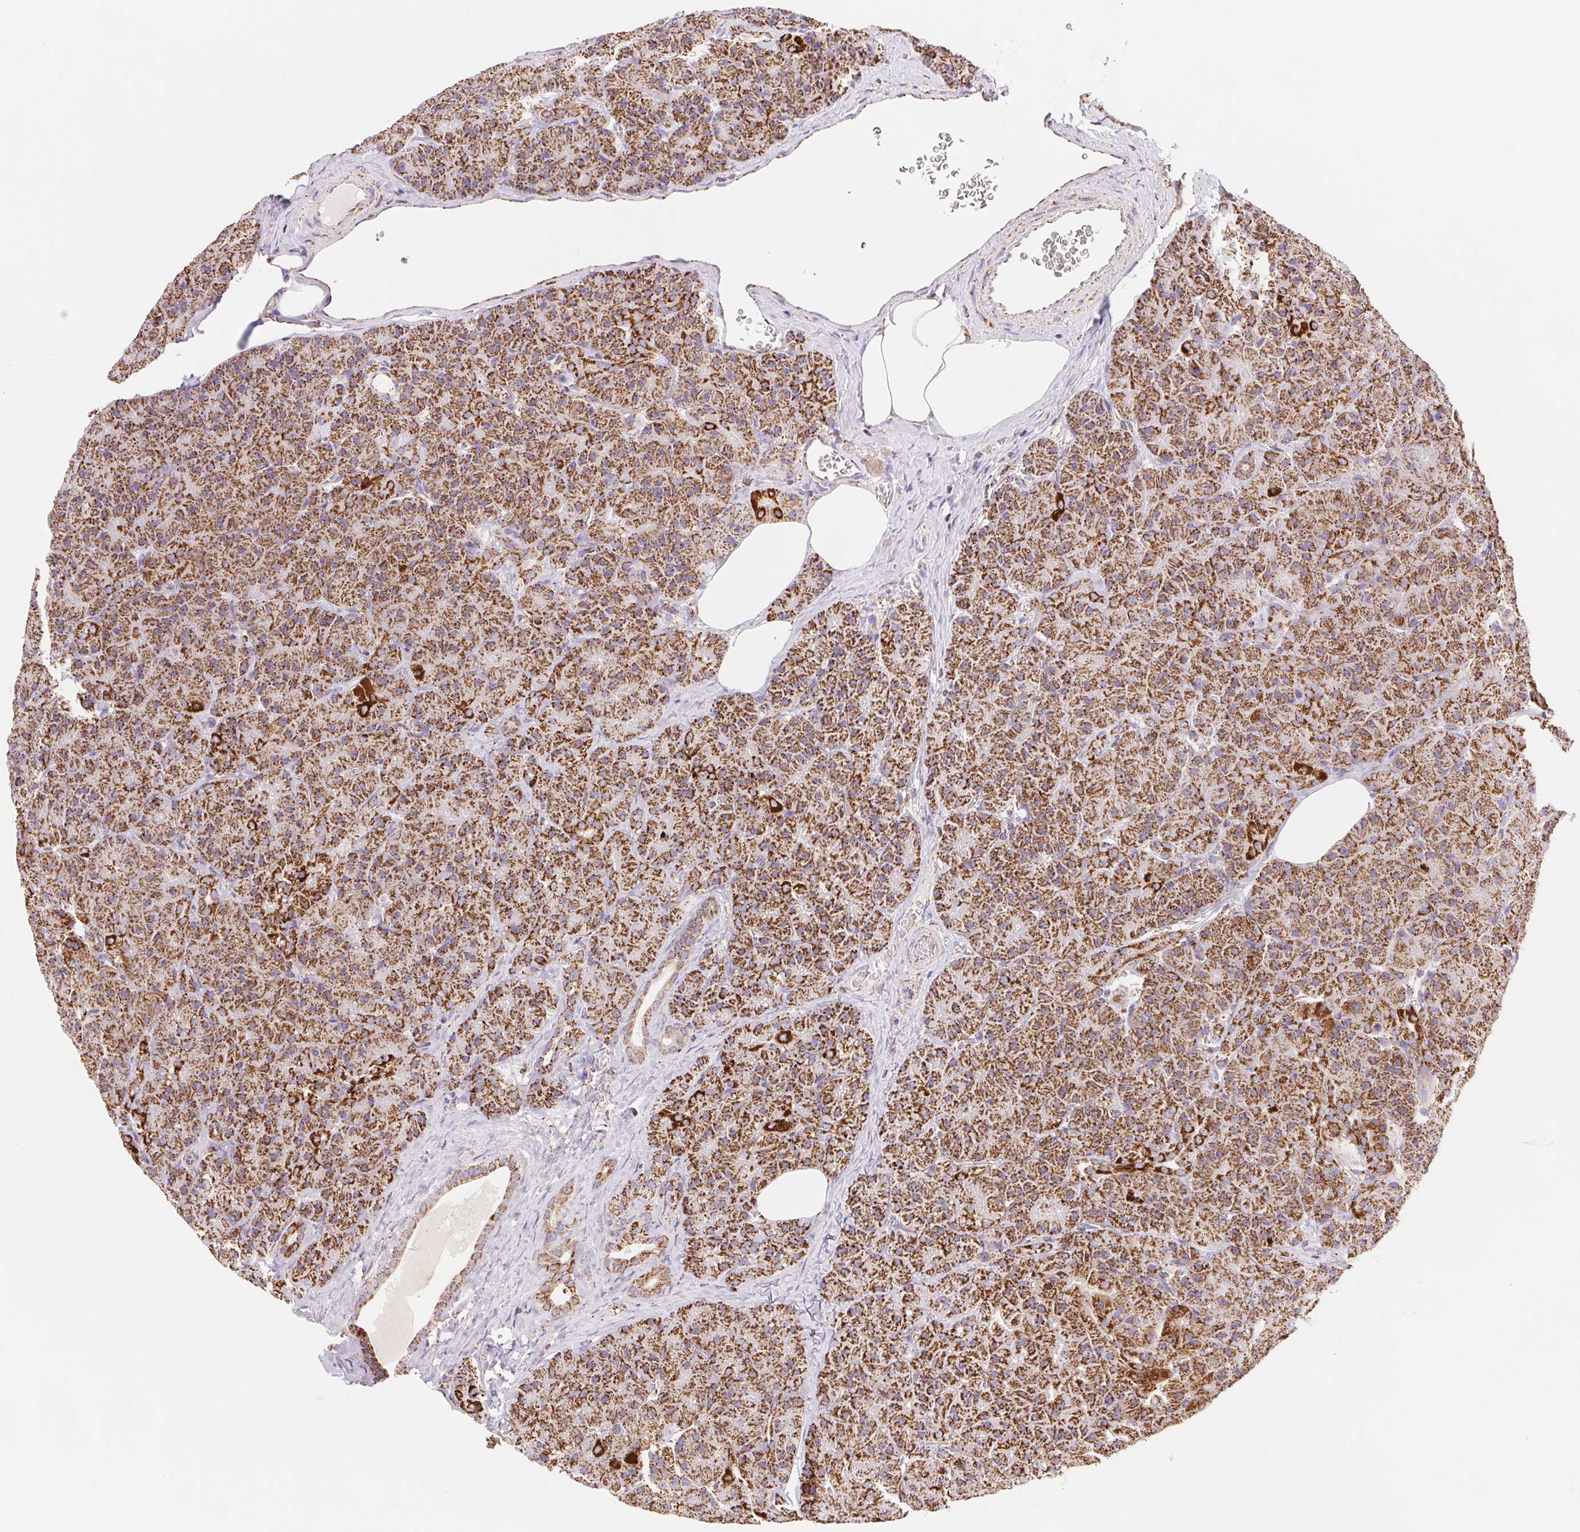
{"staining": {"intensity": "strong", "quantity": ">75%", "location": "cytoplasmic/membranous"}, "tissue": "pancreas", "cell_type": "Exocrine glandular cells", "image_type": "normal", "snomed": [{"axis": "morphology", "description": "Normal tissue, NOS"}, {"axis": "topography", "description": "Pancreas"}], "caption": "Immunohistochemistry (IHC) of benign human pancreas reveals high levels of strong cytoplasmic/membranous staining in about >75% of exocrine glandular cells.", "gene": "NIPSNAP2", "patient": {"sex": "male", "age": 57}}